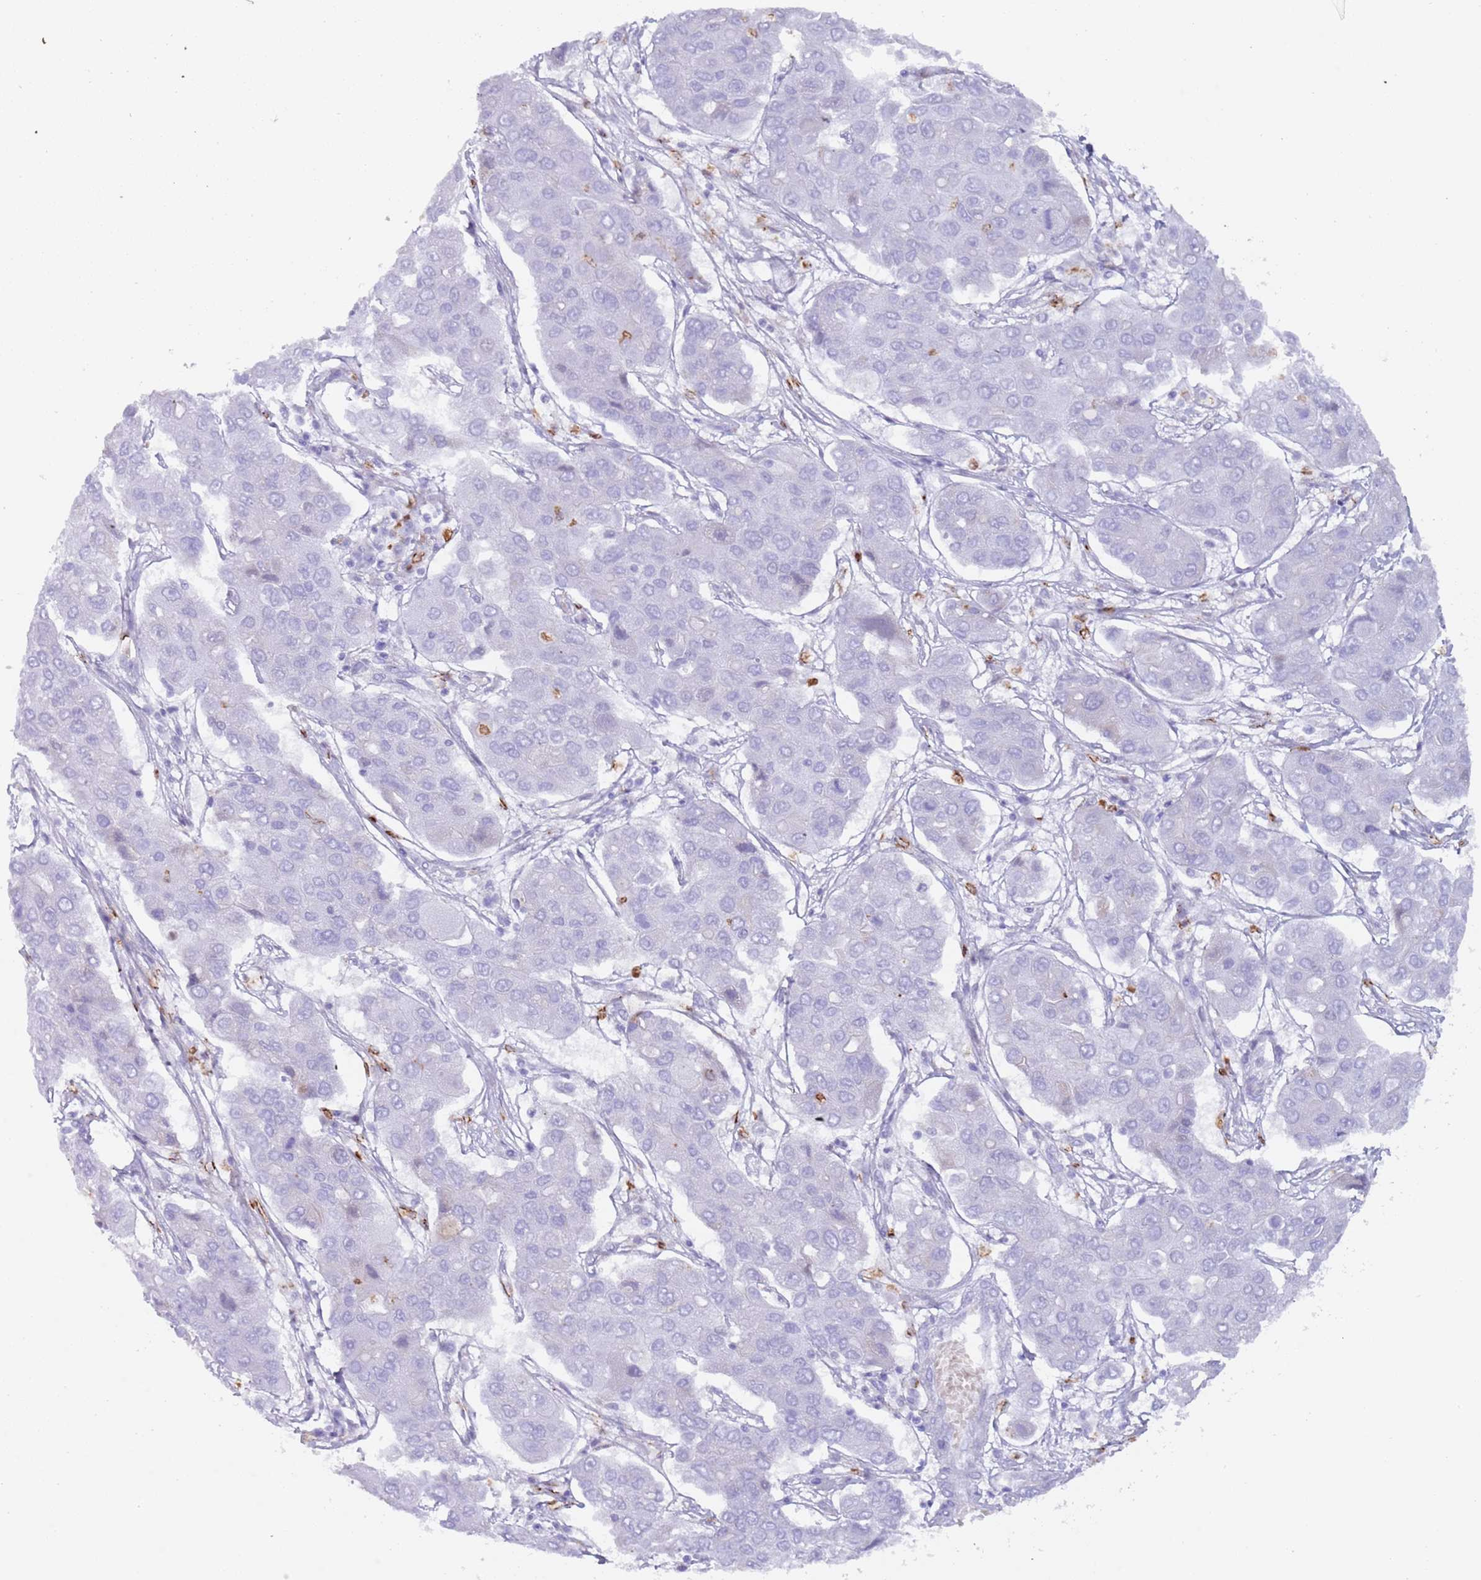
{"staining": {"intensity": "negative", "quantity": "none", "location": "none"}, "tissue": "liver cancer", "cell_type": "Tumor cells", "image_type": "cancer", "snomed": [{"axis": "morphology", "description": "Cholangiocarcinoma"}, {"axis": "topography", "description": "Liver"}], "caption": "The photomicrograph shows no significant staining in tumor cells of cholangiocarcinoma (liver). Brightfield microscopy of immunohistochemistry (IHC) stained with DAB (3,3'-diaminobenzidine) (brown) and hematoxylin (blue), captured at high magnification.", "gene": "TMEM251", "patient": {"sex": "male", "age": 67}}